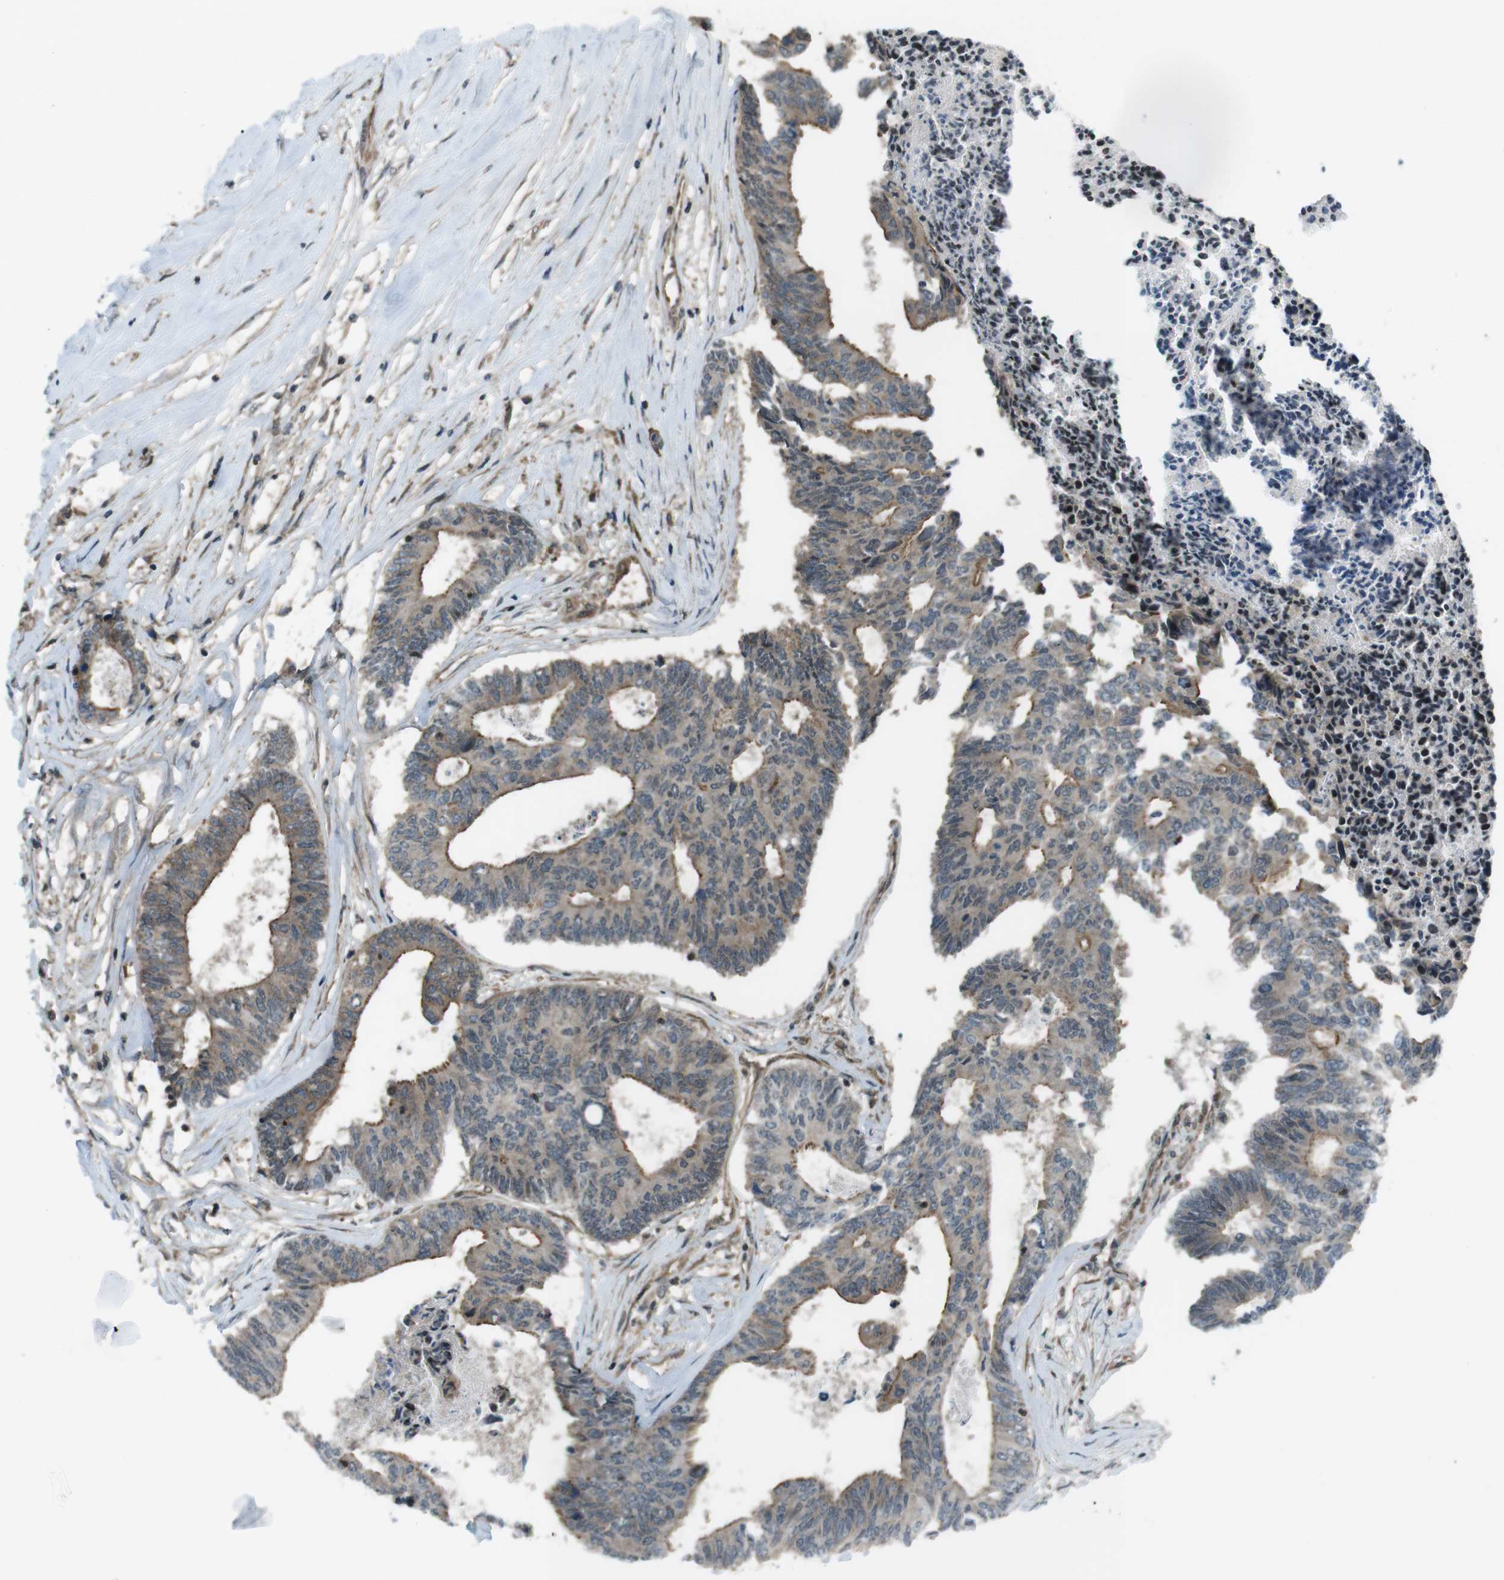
{"staining": {"intensity": "moderate", "quantity": "25%-75%", "location": "cytoplasmic/membranous"}, "tissue": "colorectal cancer", "cell_type": "Tumor cells", "image_type": "cancer", "snomed": [{"axis": "morphology", "description": "Adenocarcinoma, NOS"}, {"axis": "topography", "description": "Rectum"}], "caption": "Protein expression analysis of colorectal adenocarcinoma exhibits moderate cytoplasmic/membranous expression in approximately 25%-75% of tumor cells.", "gene": "TIAM2", "patient": {"sex": "male", "age": 63}}